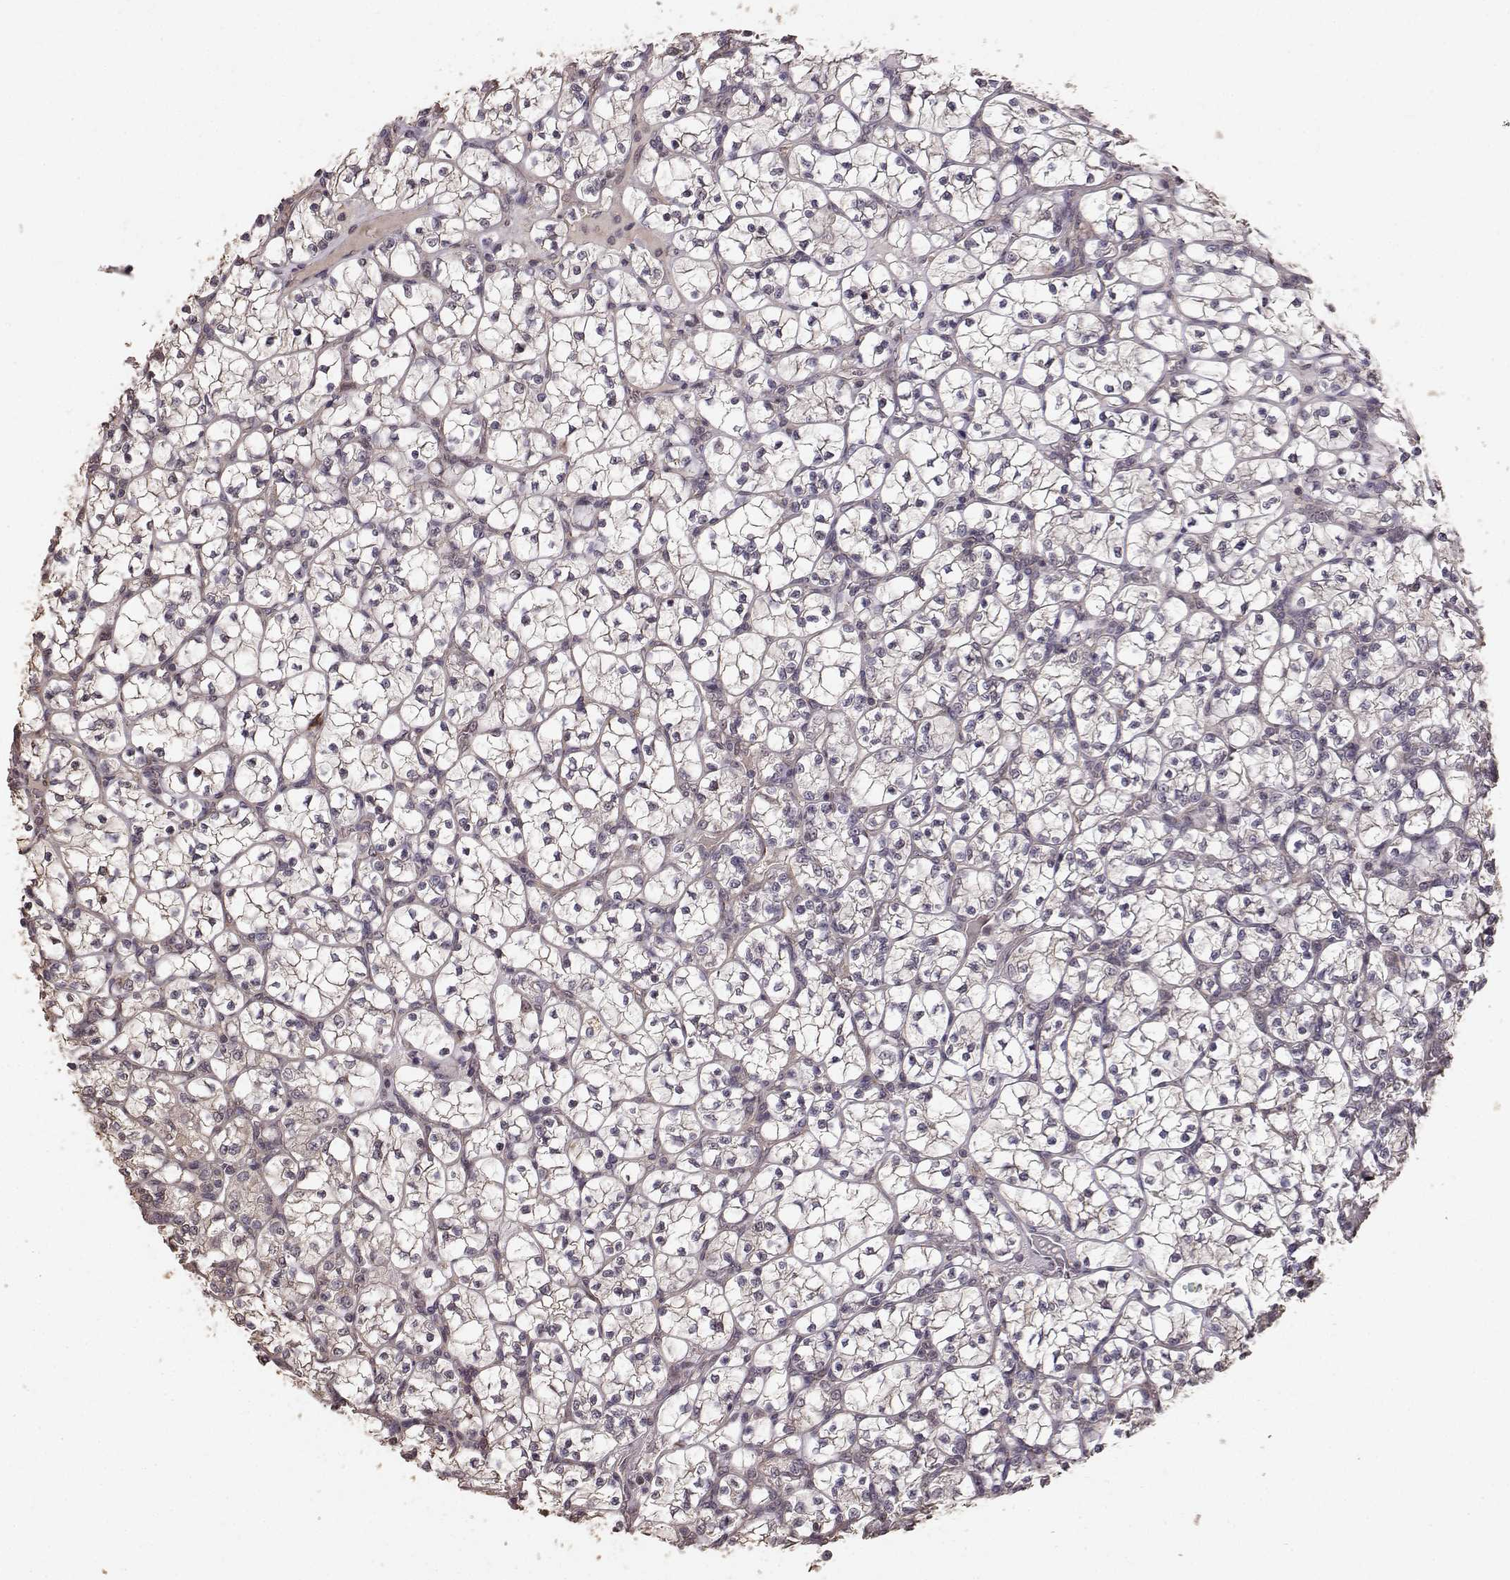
{"staining": {"intensity": "weak", "quantity": "25%-75%", "location": "cytoplasmic/membranous"}, "tissue": "renal cancer", "cell_type": "Tumor cells", "image_type": "cancer", "snomed": [{"axis": "morphology", "description": "Adenocarcinoma, NOS"}, {"axis": "topography", "description": "Kidney"}], "caption": "Immunohistochemical staining of renal cancer exhibits weak cytoplasmic/membranous protein staining in about 25%-75% of tumor cells.", "gene": "USP15", "patient": {"sex": "female", "age": 89}}